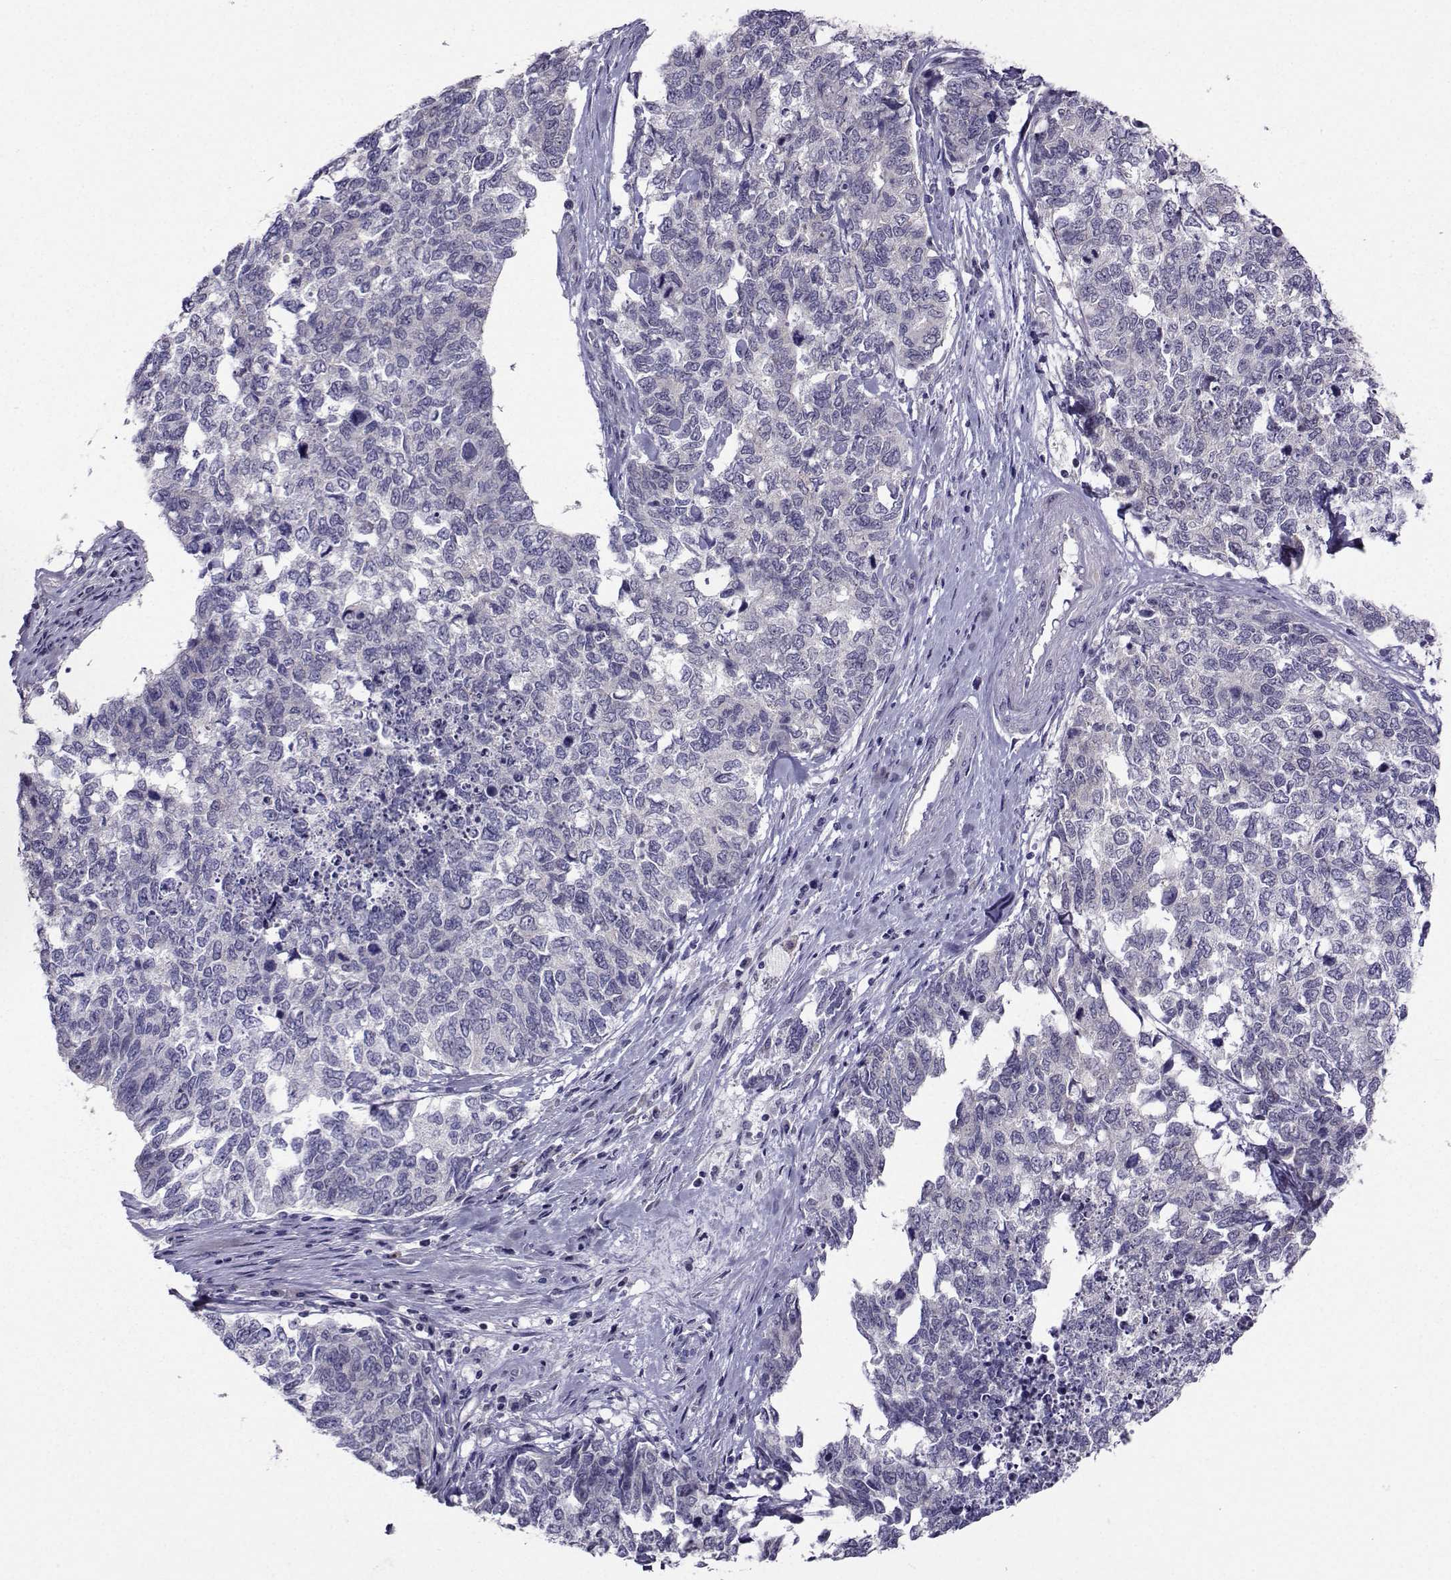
{"staining": {"intensity": "negative", "quantity": "none", "location": "none"}, "tissue": "cervical cancer", "cell_type": "Tumor cells", "image_type": "cancer", "snomed": [{"axis": "morphology", "description": "Squamous cell carcinoma, NOS"}, {"axis": "topography", "description": "Cervix"}], "caption": "Immunohistochemistry of human cervical squamous cell carcinoma displays no positivity in tumor cells.", "gene": "DDX20", "patient": {"sex": "female", "age": 63}}